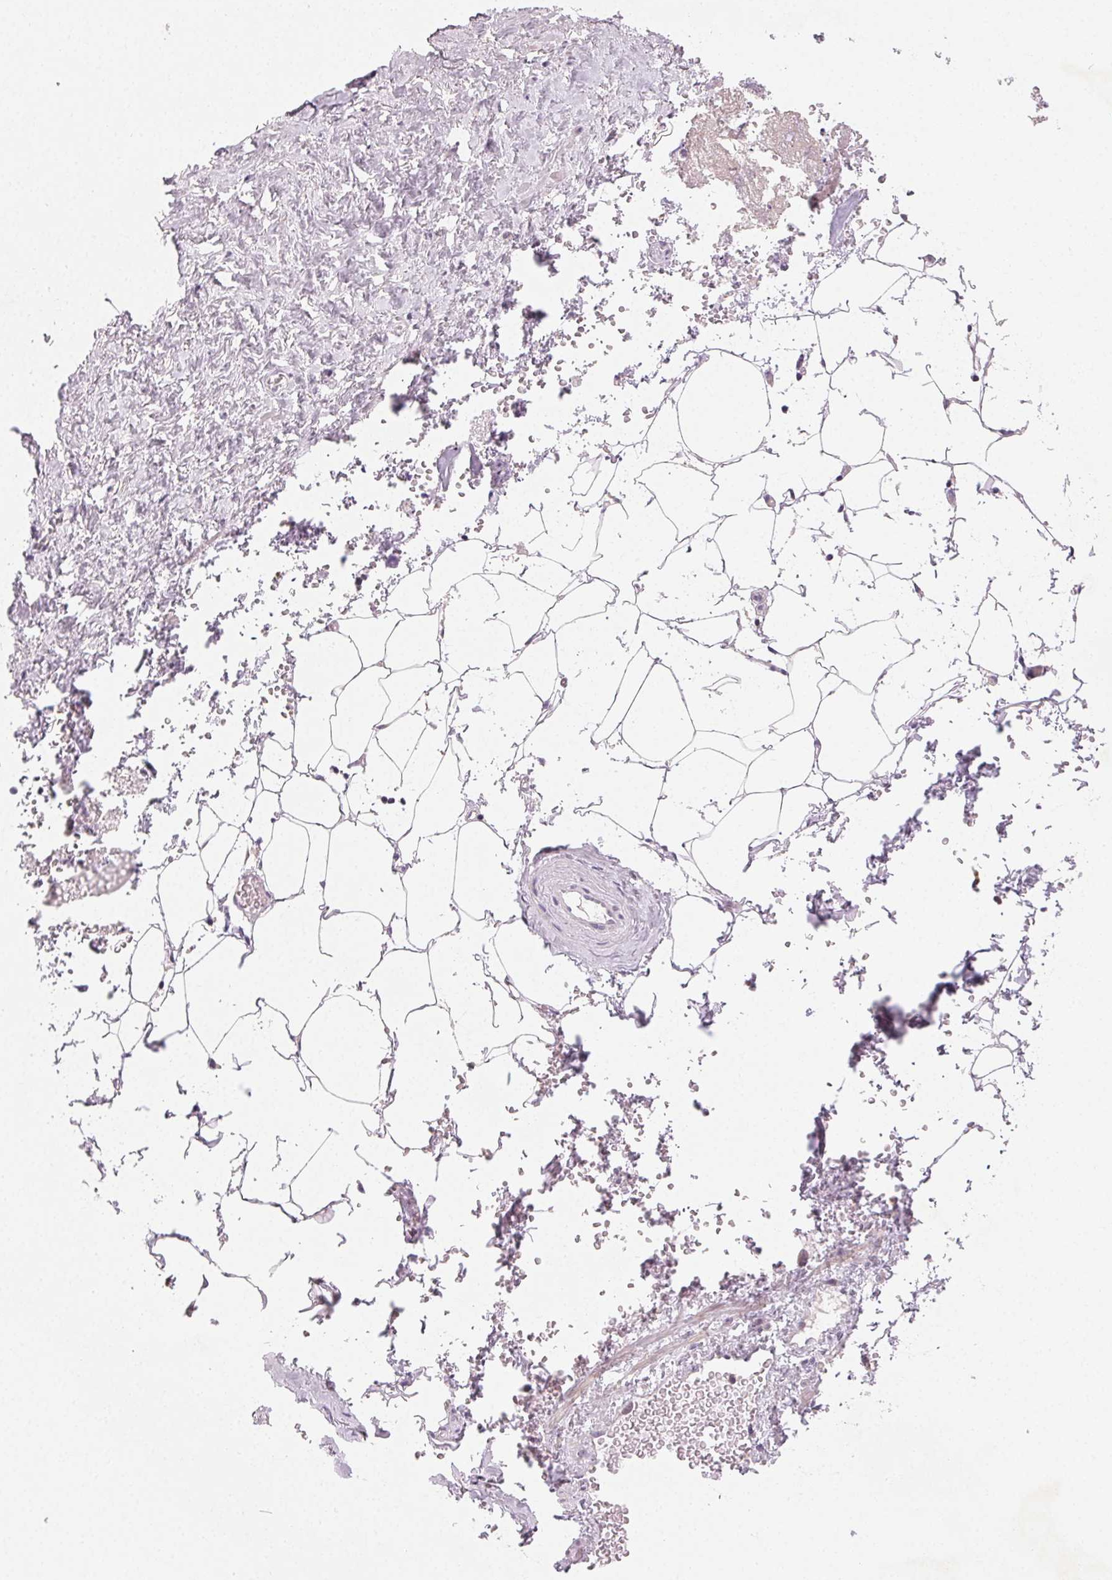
{"staining": {"intensity": "negative", "quantity": "none", "location": "none"}, "tissue": "adipose tissue", "cell_type": "Adipocytes", "image_type": "normal", "snomed": [{"axis": "morphology", "description": "Normal tissue, NOS"}, {"axis": "topography", "description": "Prostate"}, {"axis": "topography", "description": "Peripheral nerve tissue"}], "caption": "Immunohistochemical staining of benign adipose tissue shows no significant positivity in adipocytes. (Immunohistochemistry, brightfield microscopy, high magnification).", "gene": "MYBL1", "patient": {"sex": "male", "age": 55}}